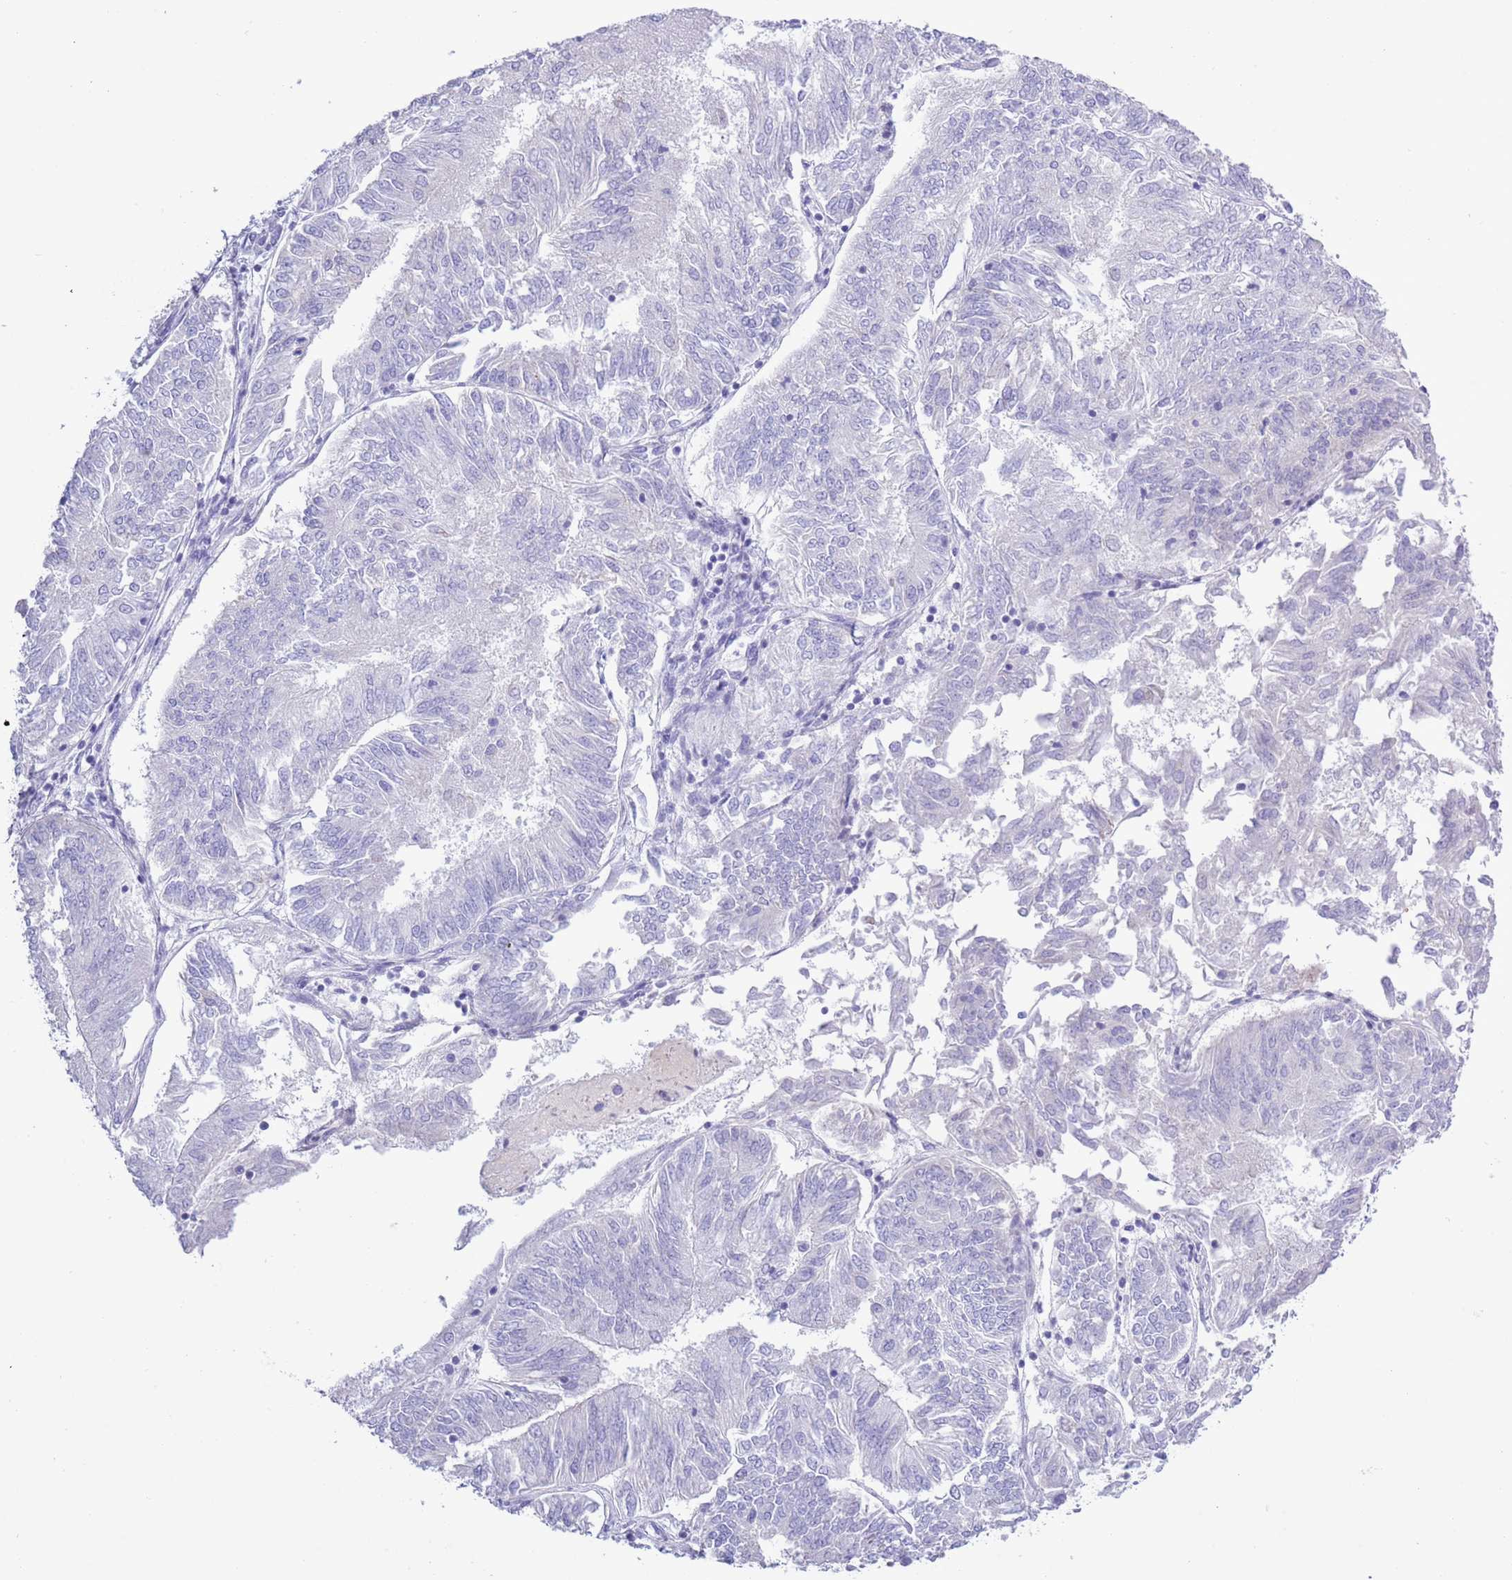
{"staining": {"intensity": "negative", "quantity": "none", "location": "none"}, "tissue": "endometrial cancer", "cell_type": "Tumor cells", "image_type": "cancer", "snomed": [{"axis": "morphology", "description": "Adenocarcinoma, NOS"}, {"axis": "topography", "description": "Endometrium"}], "caption": "DAB (3,3'-diaminobenzidine) immunohistochemical staining of human endometrial cancer (adenocarcinoma) shows no significant staining in tumor cells.", "gene": "MOCOS", "patient": {"sex": "female", "age": 58}}